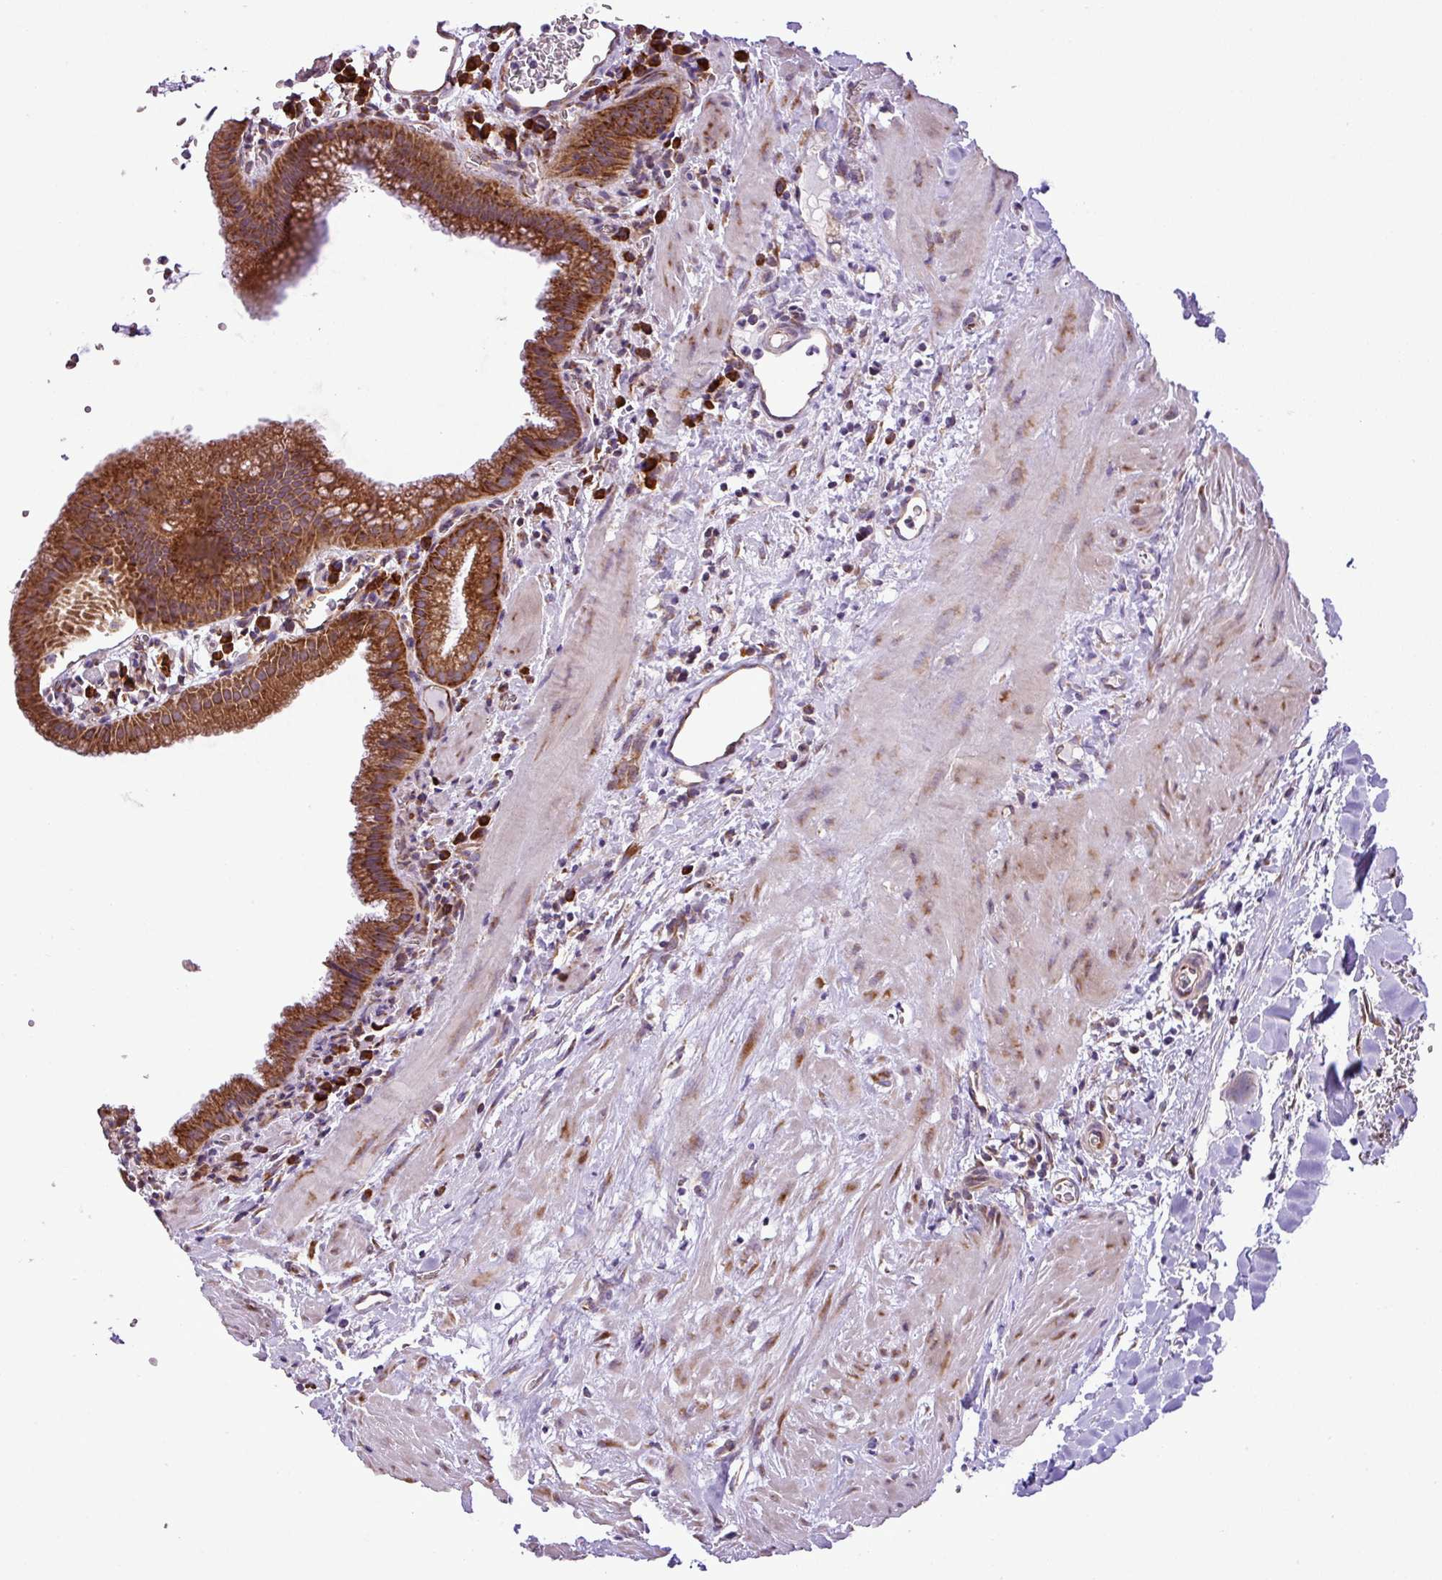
{"staining": {"intensity": "strong", "quantity": ">75%", "location": "cytoplasmic/membranous"}, "tissue": "gallbladder", "cell_type": "Glandular cells", "image_type": "normal", "snomed": [{"axis": "morphology", "description": "Normal tissue, NOS"}, {"axis": "topography", "description": "Gallbladder"}], "caption": "Immunohistochemistry of benign human gallbladder shows high levels of strong cytoplasmic/membranous positivity in approximately >75% of glandular cells.", "gene": "RPL13", "patient": {"sex": "male", "age": 78}}